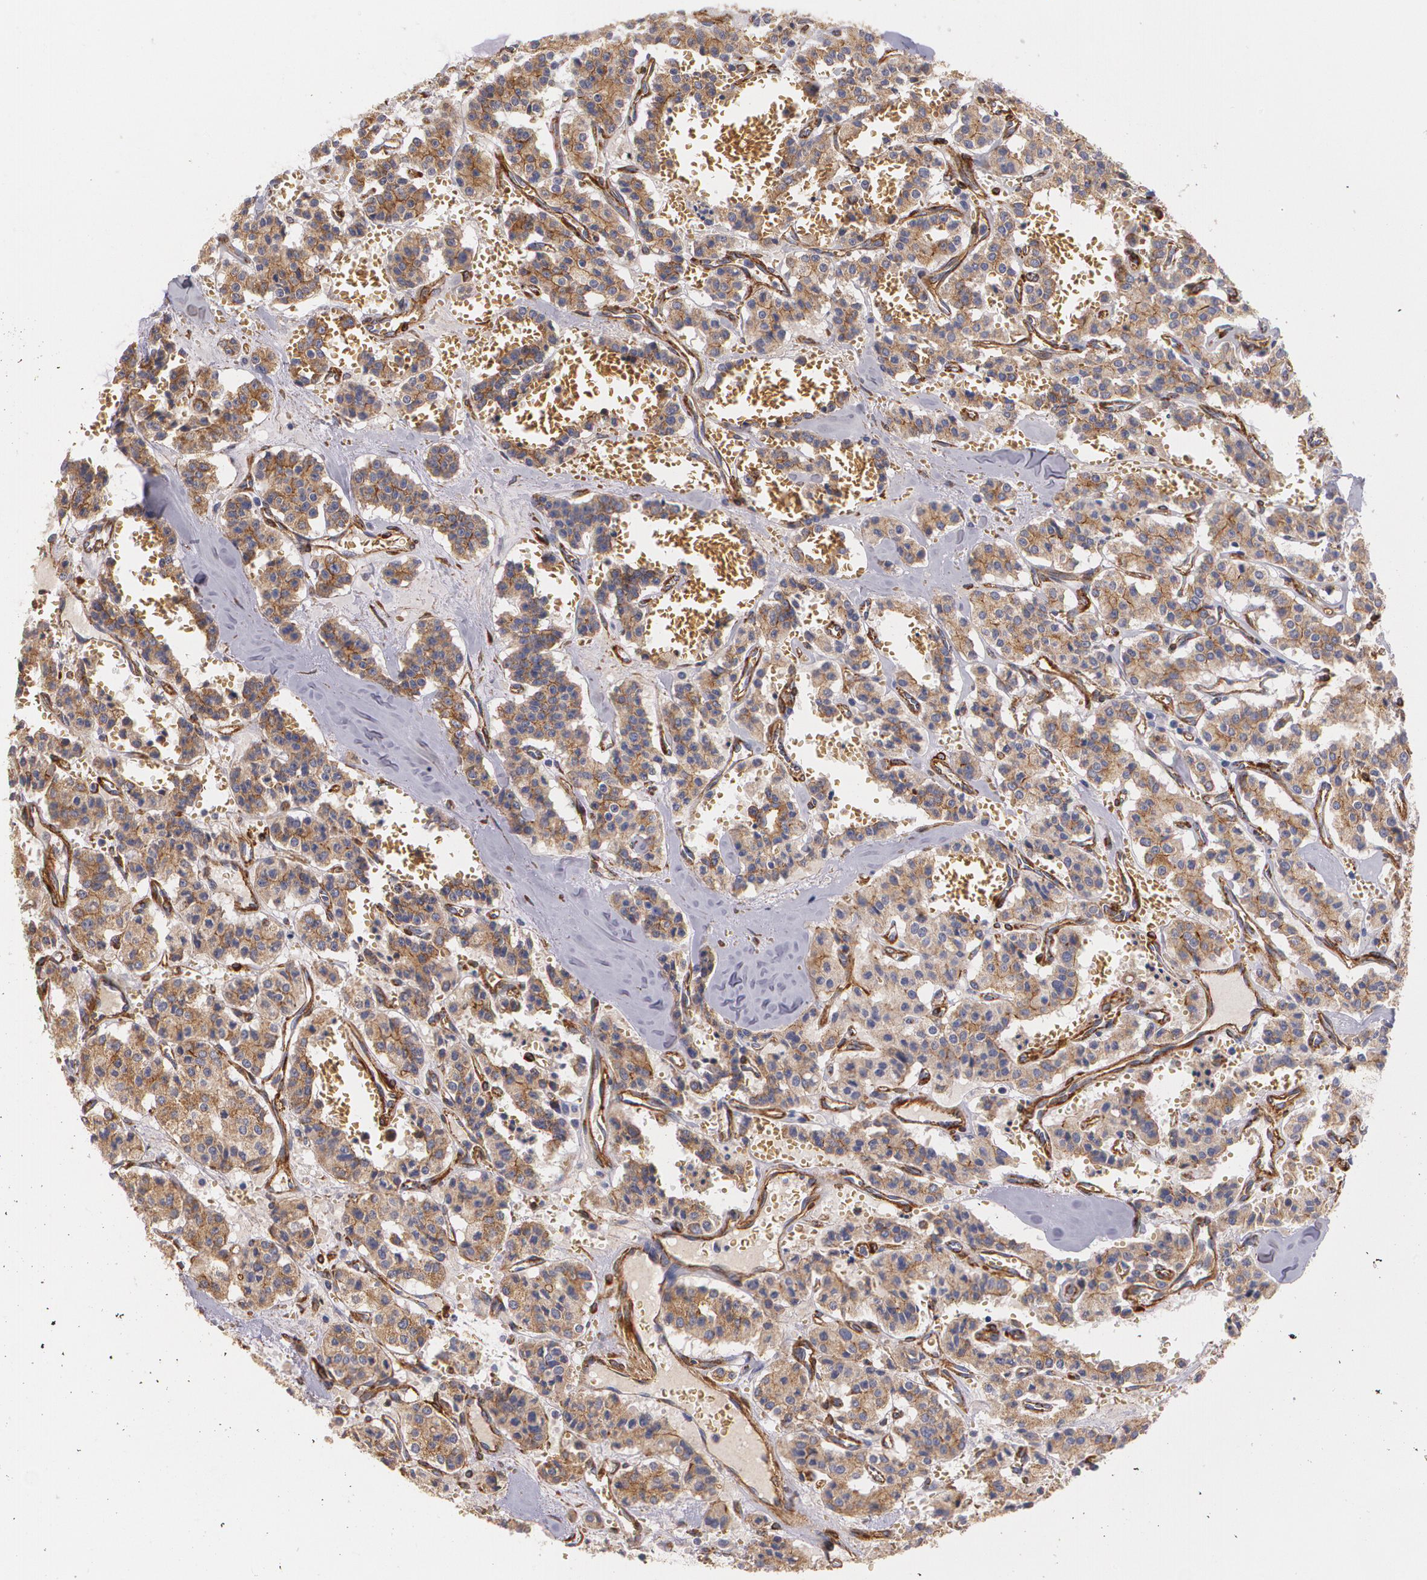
{"staining": {"intensity": "moderate", "quantity": ">75%", "location": "cytoplasmic/membranous"}, "tissue": "carcinoid", "cell_type": "Tumor cells", "image_type": "cancer", "snomed": [{"axis": "morphology", "description": "Carcinoid, malignant, NOS"}, {"axis": "topography", "description": "Bronchus"}], "caption": "Protein staining exhibits moderate cytoplasmic/membranous expression in about >75% of tumor cells in carcinoid.", "gene": "TJP1", "patient": {"sex": "male", "age": 55}}